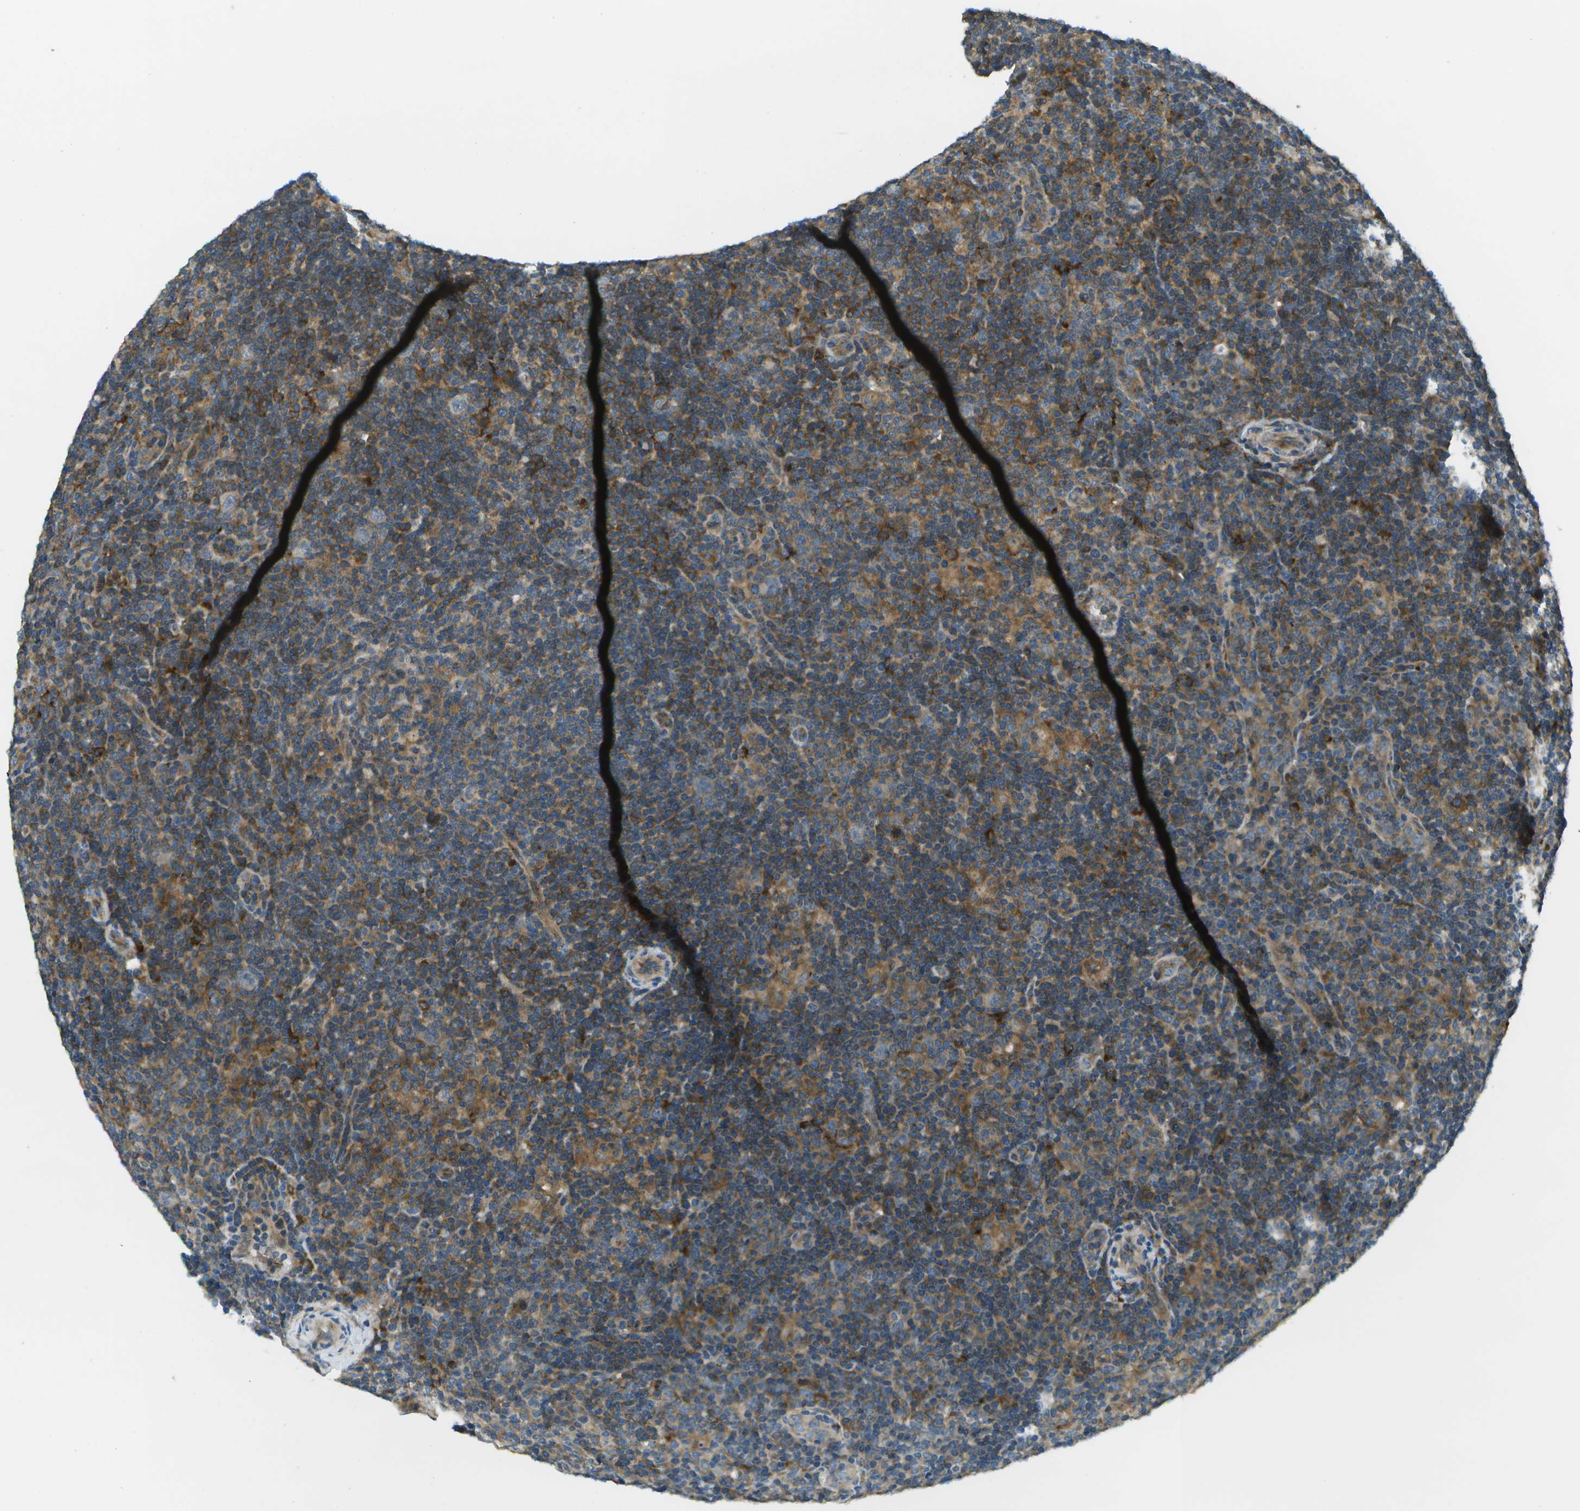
{"staining": {"intensity": "weak", "quantity": "<25%", "location": "cytoplasmic/membranous"}, "tissue": "lymphoma", "cell_type": "Tumor cells", "image_type": "cancer", "snomed": [{"axis": "morphology", "description": "Hodgkin's disease, NOS"}, {"axis": "topography", "description": "Lymph node"}], "caption": "This photomicrograph is of lymphoma stained with IHC to label a protein in brown with the nuclei are counter-stained blue. There is no positivity in tumor cells. (Immunohistochemistry (ihc), brightfield microscopy, high magnification).", "gene": "CTIF", "patient": {"sex": "female", "age": 57}}